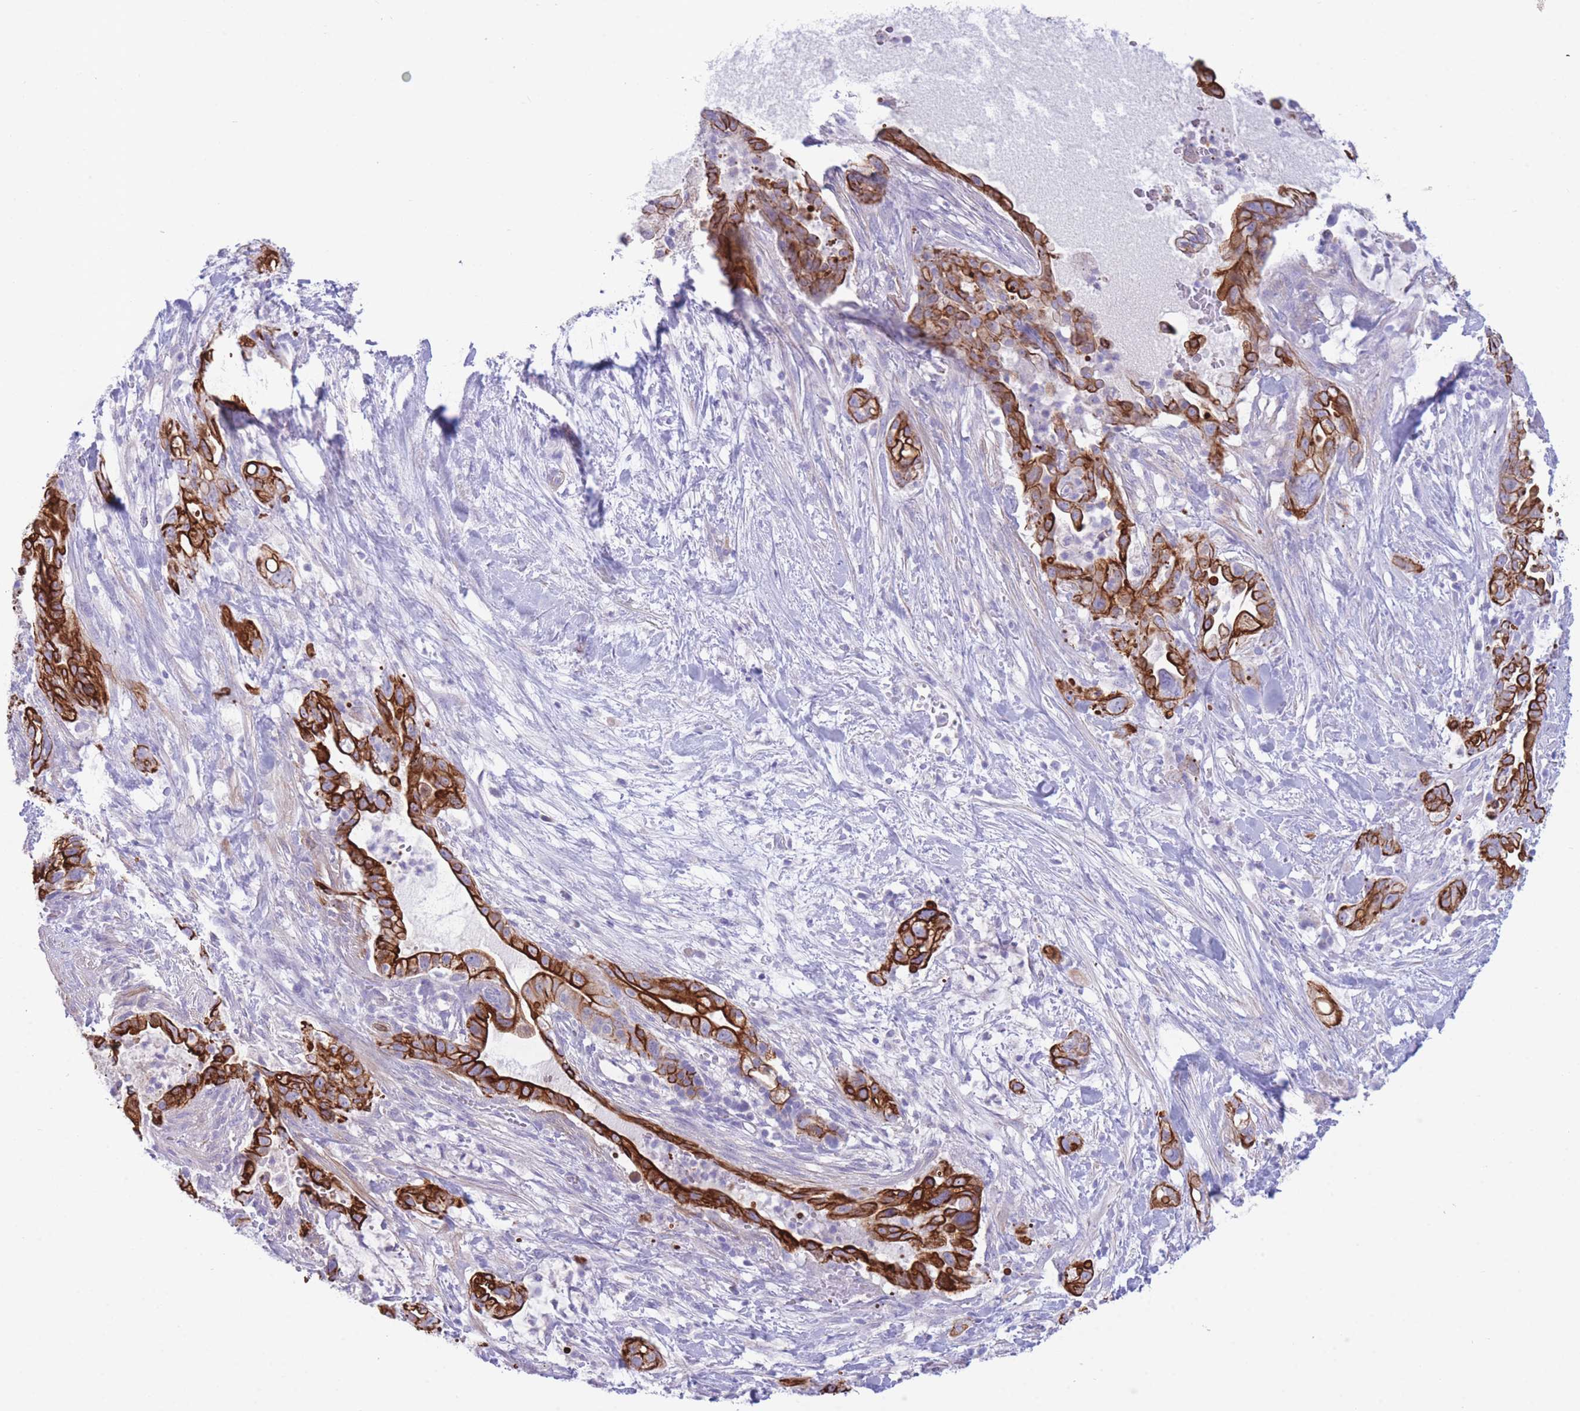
{"staining": {"intensity": "strong", "quantity": ">75%", "location": "cytoplasmic/membranous"}, "tissue": "pancreatic cancer", "cell_type": "Tumor cells", "image_type": "cancer", "snomed": [{"axis": "morphology", "description": "Adenocarcinoma, NOS"}, {"axis": "topography", "description": "Pancreas"}], "caption": "The micrograph exhibits a brown stain indicating the presence of a protein in the cytoplasmic/membranous of tumor cells in pancreatic cancer.", "gene": "VWA8", "patient": {"sex": "male", "age": 44}}